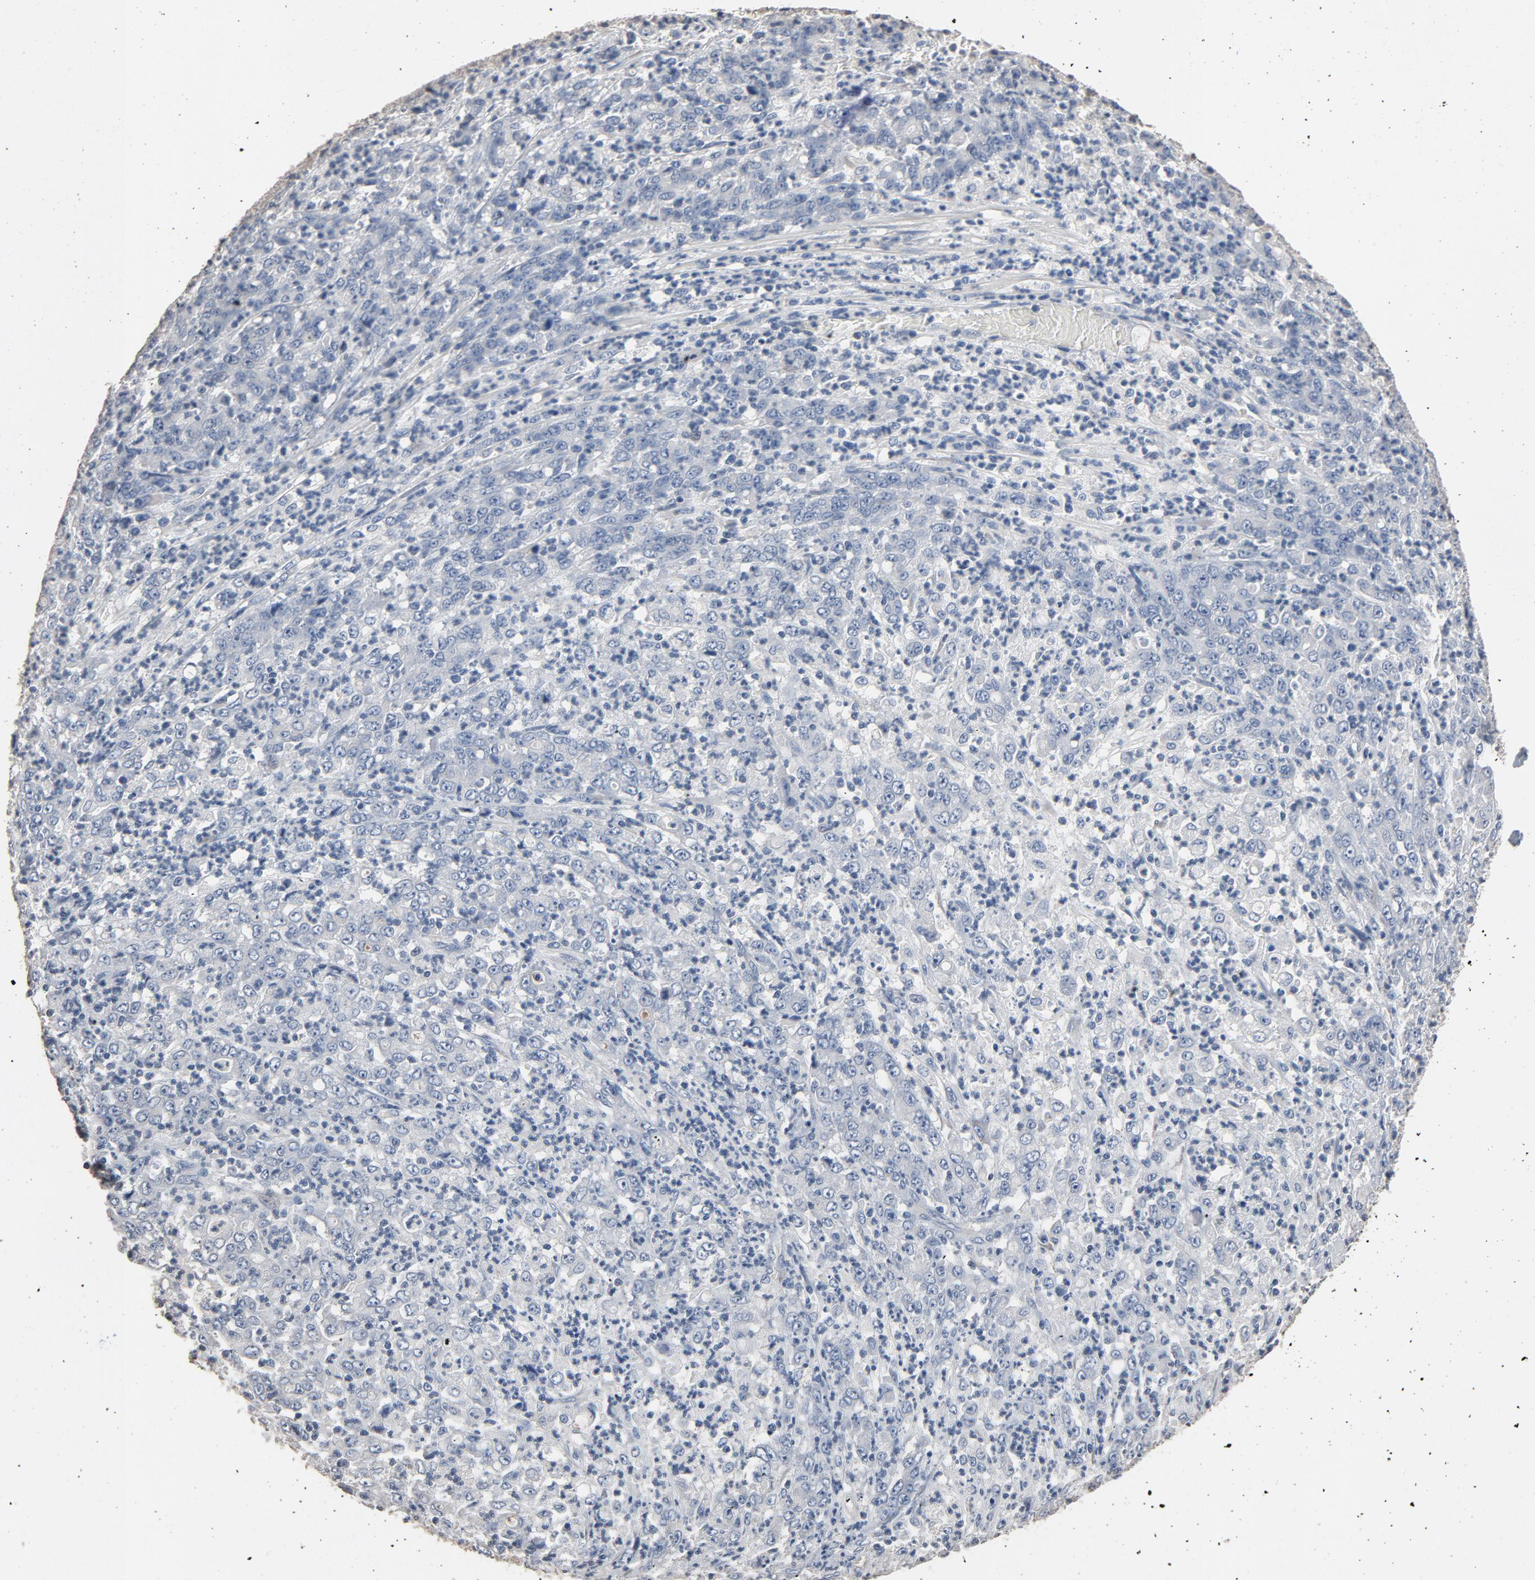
{"staining": {"intensity": "negative", "quantity": "none", "location": "none"}, "tissue": "stomach cancer", "cell_type": "Tumor cells", "image_type": "cancer", "snomed": [{"axis": "morphology", "description": "Adenocarcinoma, NOS"}, {"axis": "topography", "description": "Stomach, lower"}], "caption": "High power microscopy image of an IHC photomicrograph of adenocarcinoma (stomach), revealing no significant staining in tumor cells. (Stains: DAB immunohistochemistry with hematoxylin counter stain, Microscopy: brightfield microscopy at high magnification).", "gene": "SOX6", "patient": {"sex": "female", "age": 71}}